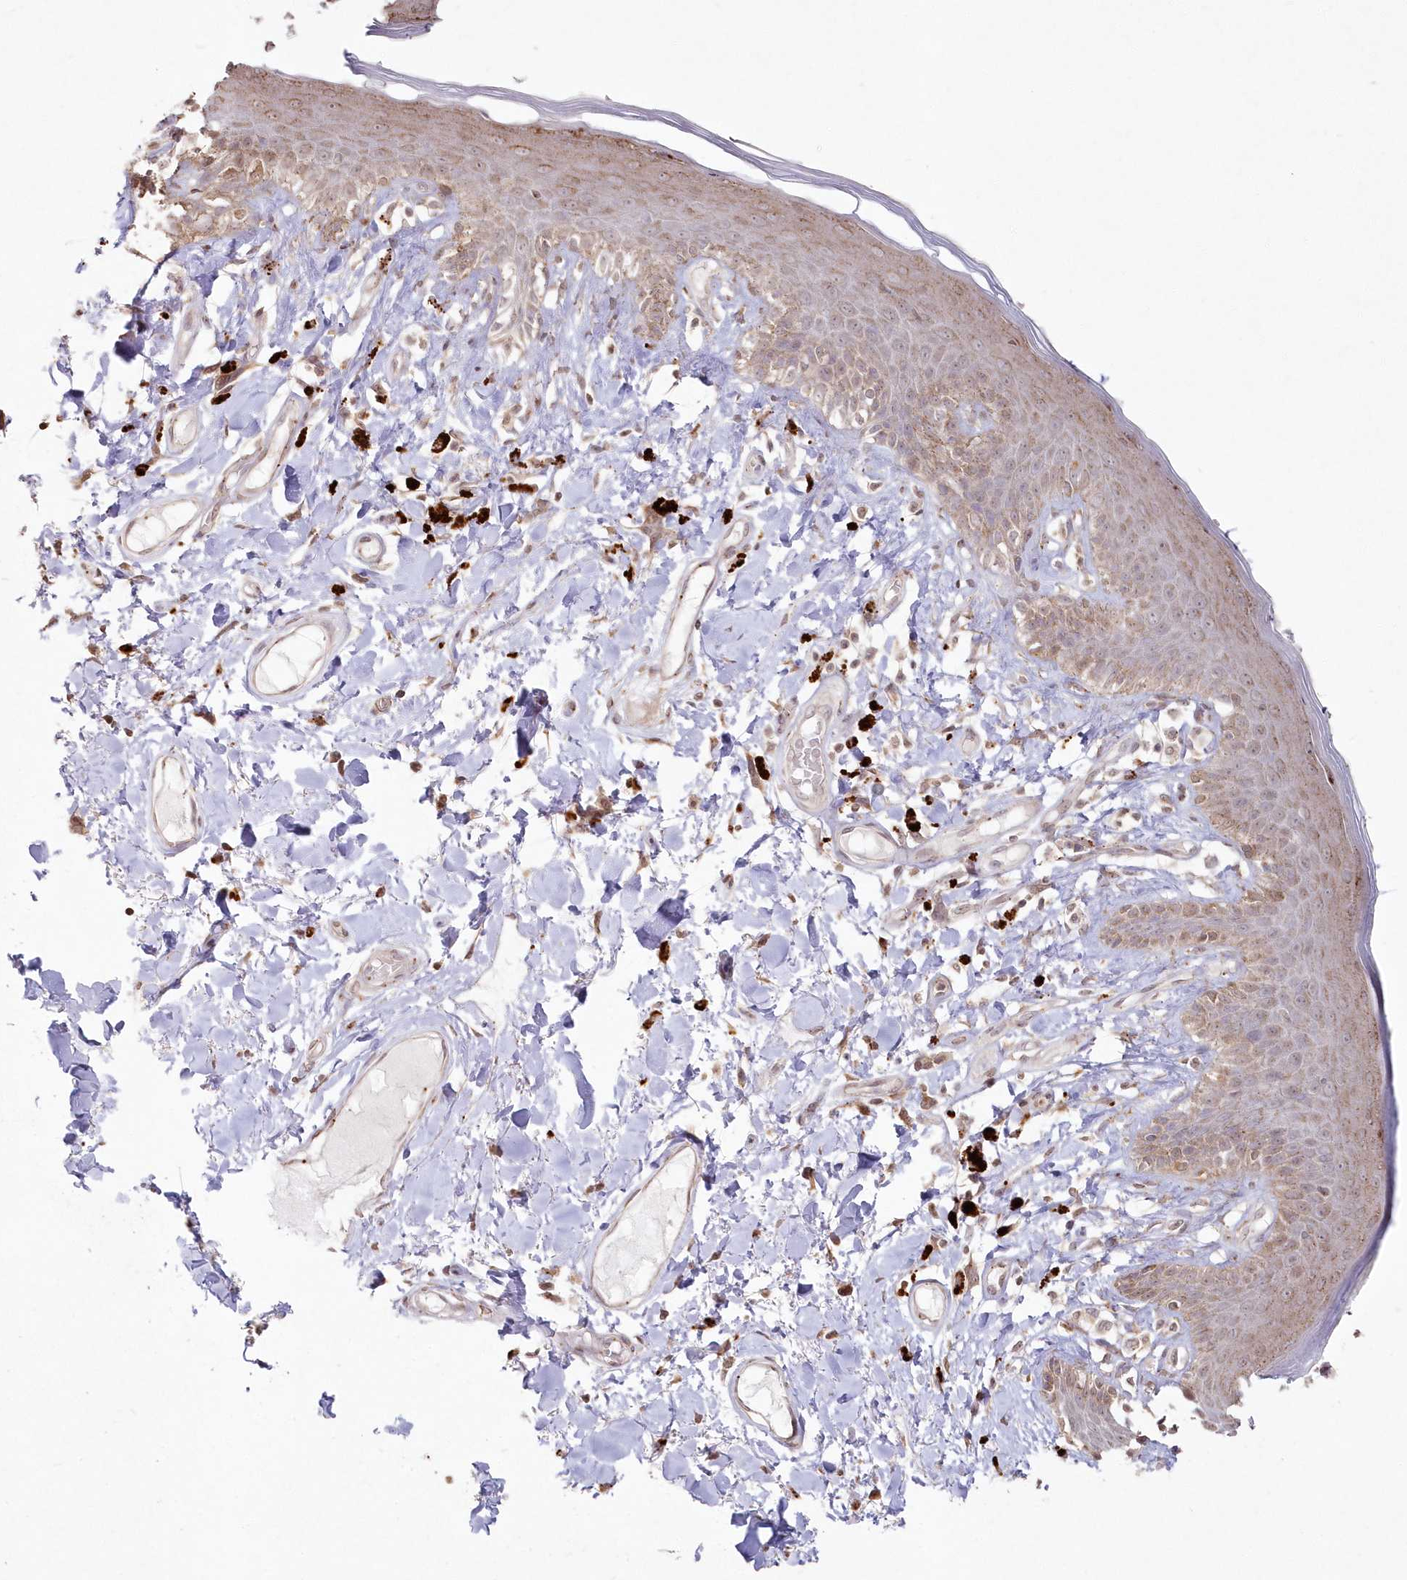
{"staining": {"intensity": "moderate", "quantity": "25%-75%", "location": "cytoplasmic/membranous"}, "tissue": "skin", "cell_type": "Epidermal cells", "image_type": "normal", "snomed": [{"axis": "morphology", "description": "Normal tissue, NOS"}, {"axis": "topography", "description": "Anal"}], "caption": "Human skin stained with a protein marker displays moderate staining in epidermal cells.", "gene": "ARSB", "patient": {"sex": "female", "age": 78}}